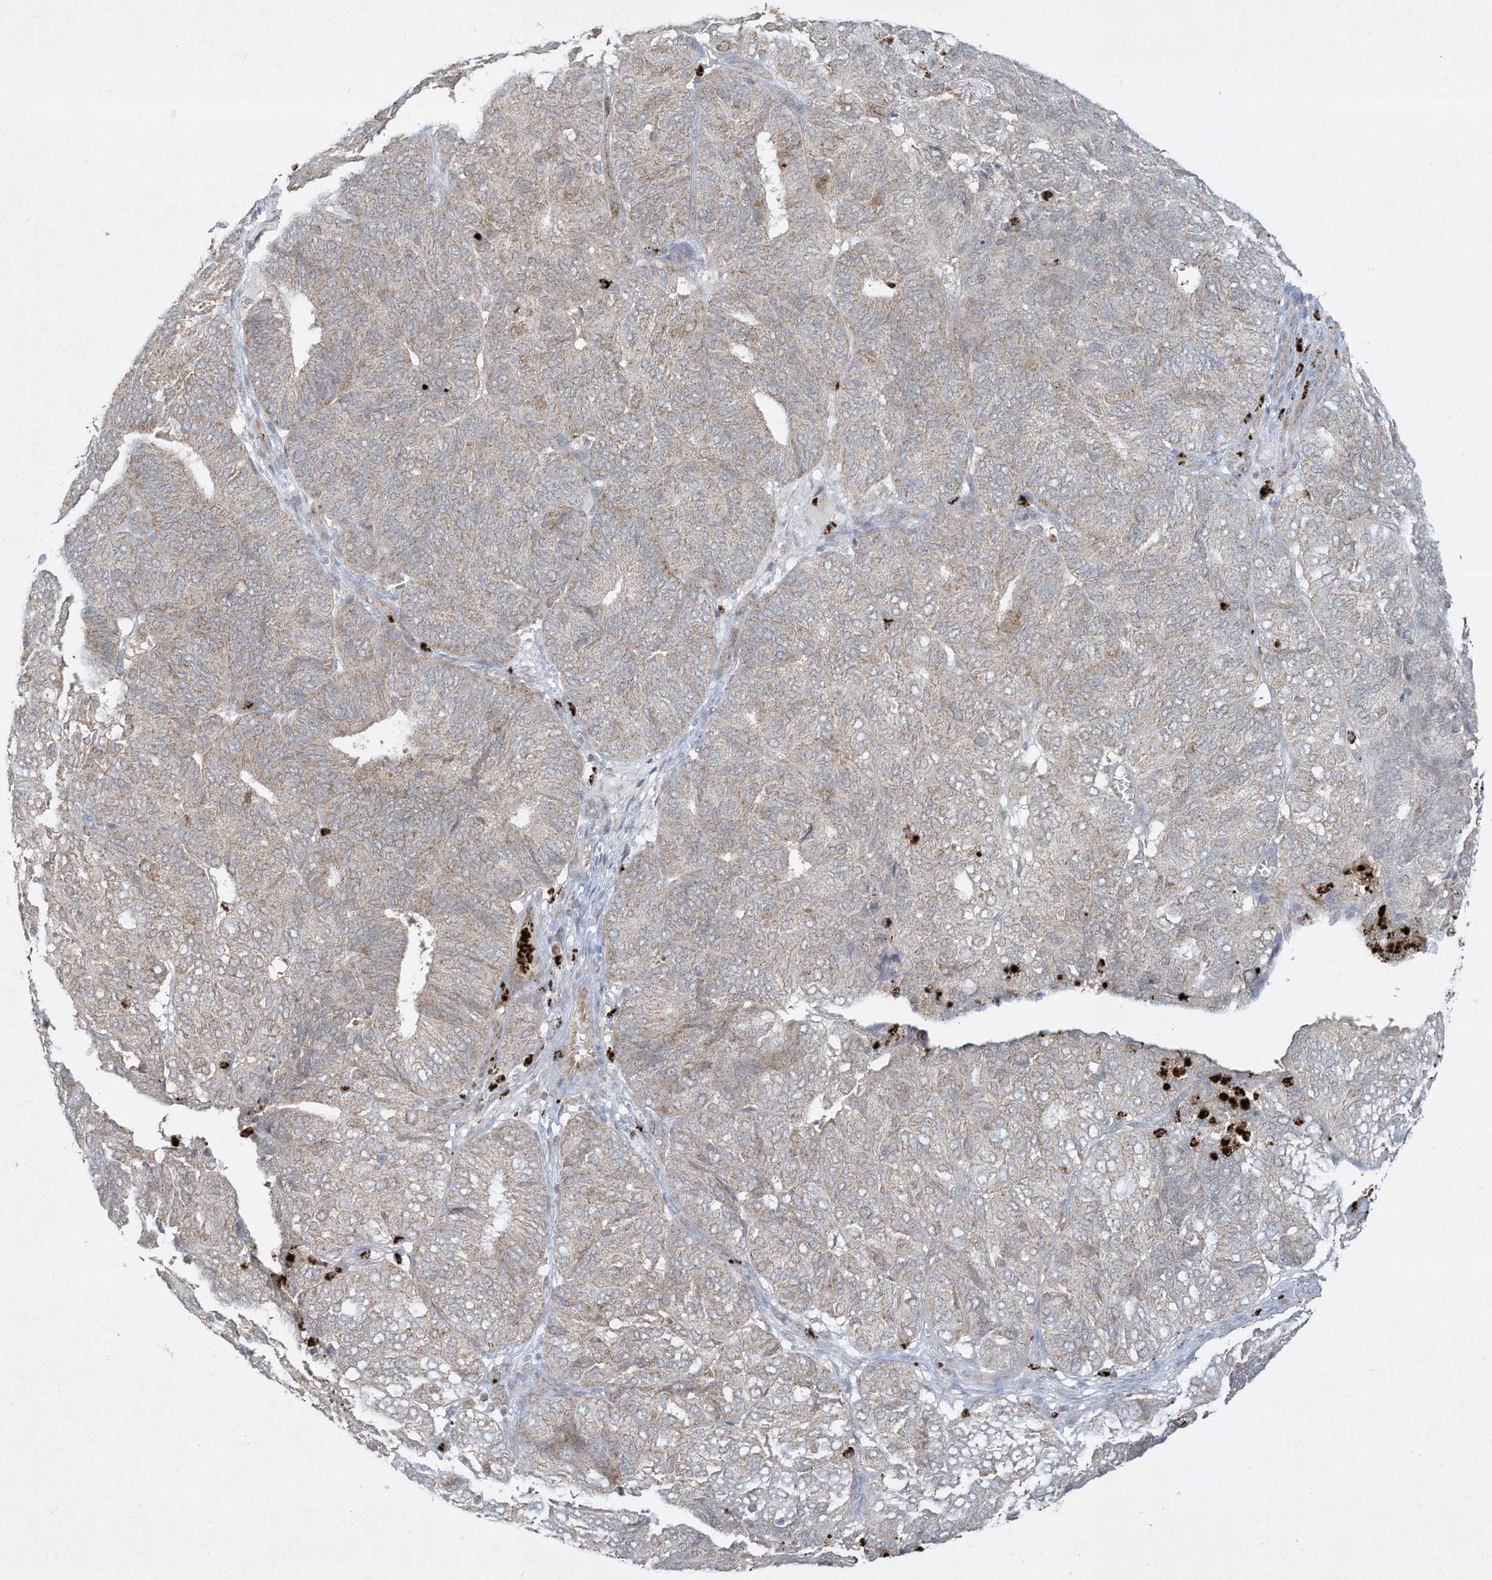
{"staining": {"intensity": "weak", "quantity": "25%-75%", "location": "cytoplasmic/membranous"}, "tissue": "endometrial cancer", "cell_type": "Tumor cells", "image_type": "cancer", "snomed": [{"axis": "morphology", "description": "Adenocarcinoma, NOS"}, {"axis": "topography", "description": "Uterus"}], "caption": "Protein expression analysis of endometrial adenocarcinoma exhibits weak cytoplasmic/membranous positivity in about 25%-75% of tumor cells.", "gene": "CHRNA4", "patient": {"sex": "female", "age": 60}}